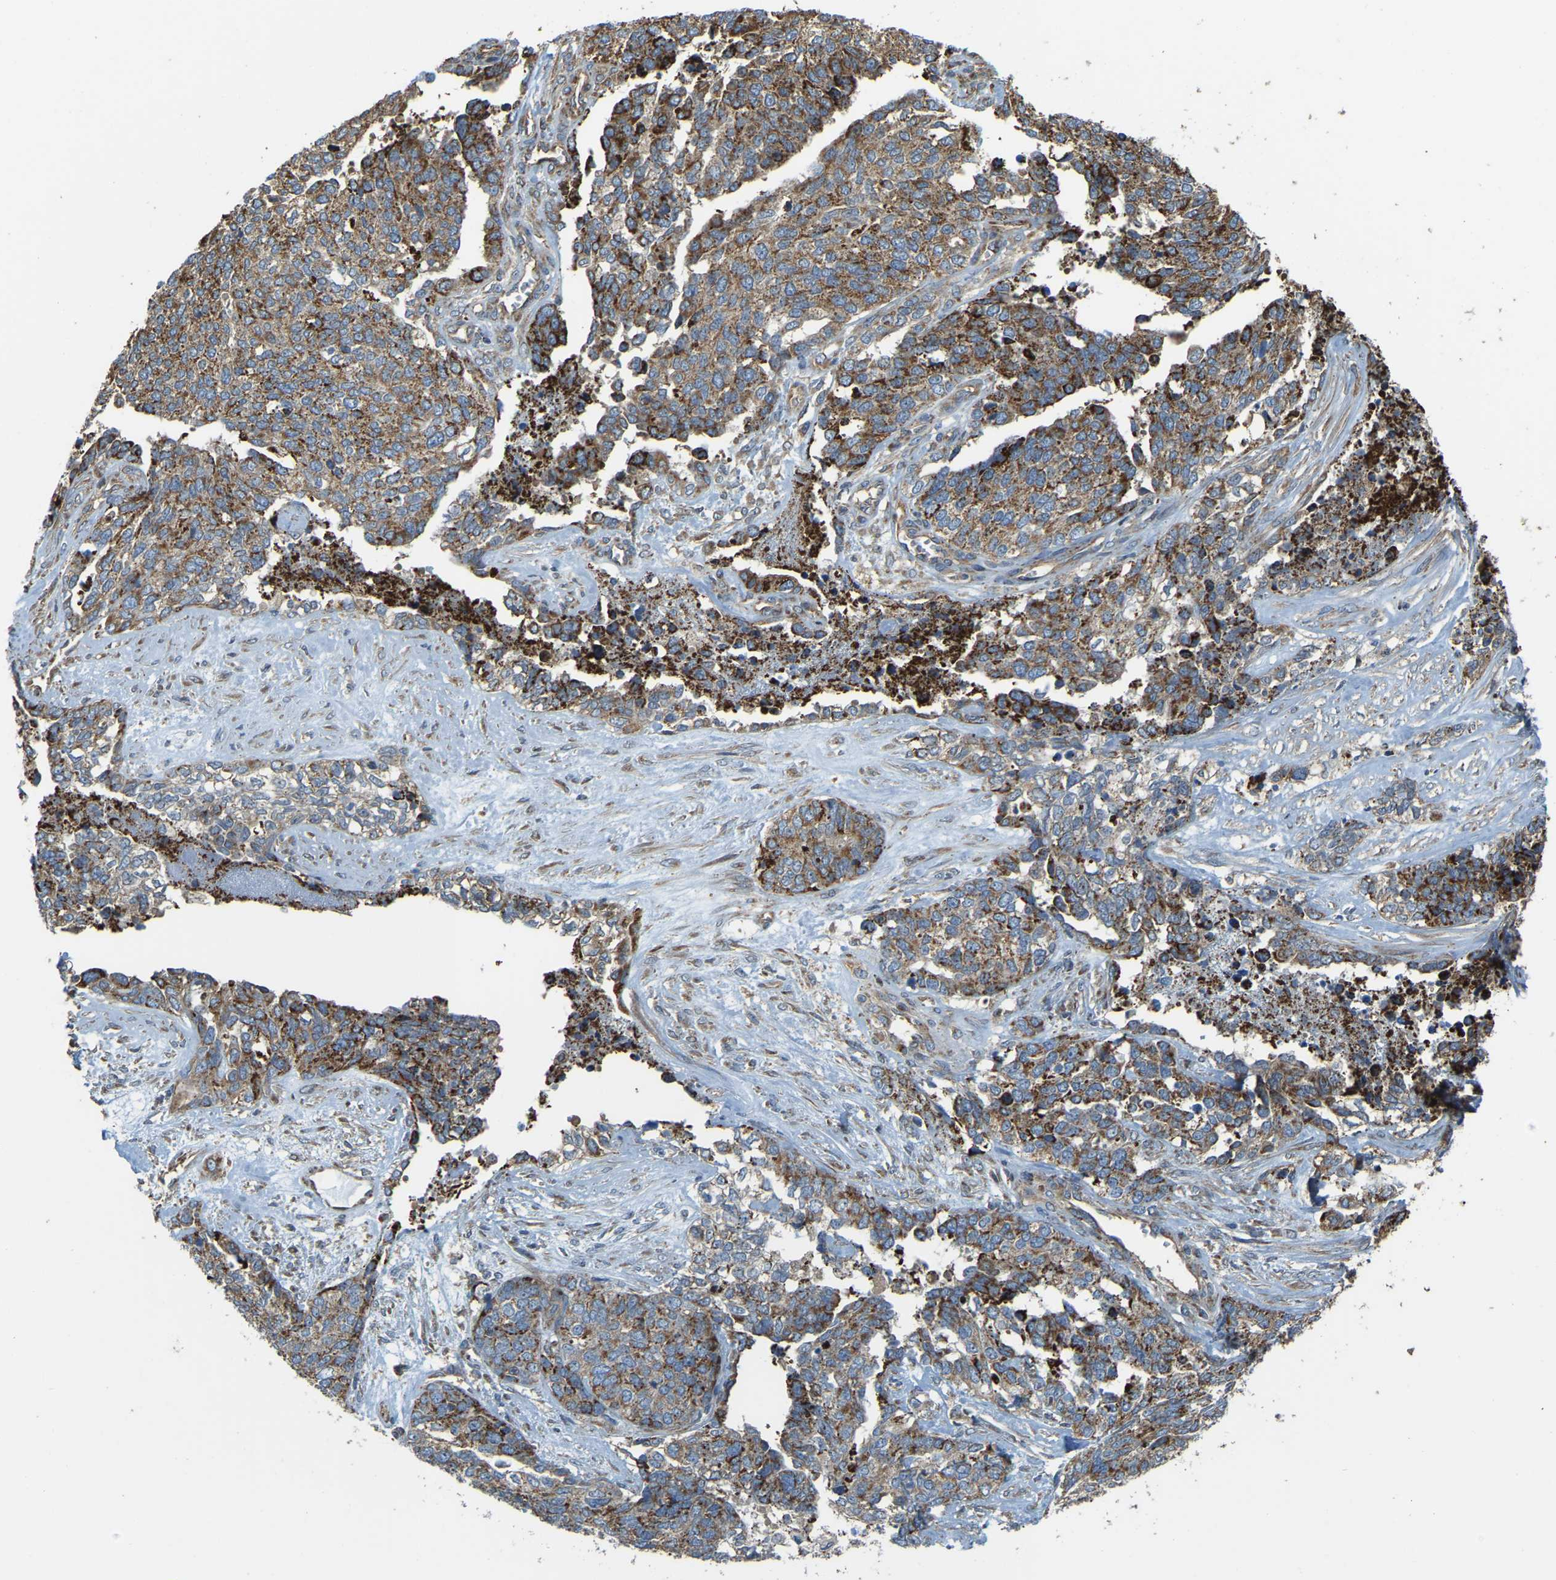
{"staining": {"intensity": "moderate", "quantity": ">75%", "location": "cytoplasmic/membranous"}, "tissue": "ovarian cancer", "cell_type": "Tumor cells", "image_type": "cancer", "snomed": [{"axis": "morphology", "description": "Cystadenocarcinoma, serous, NOS"}, {"axis": "topography", "description": "Ovary"}], "caption": "Ovarian cancer stained with a brown dye shows moderate cytoplasmic/membranous positive staining in approximately >75% of tumor cells.", "gene": "PSMD7", "patient": {"sex": "female", "age": 44}}